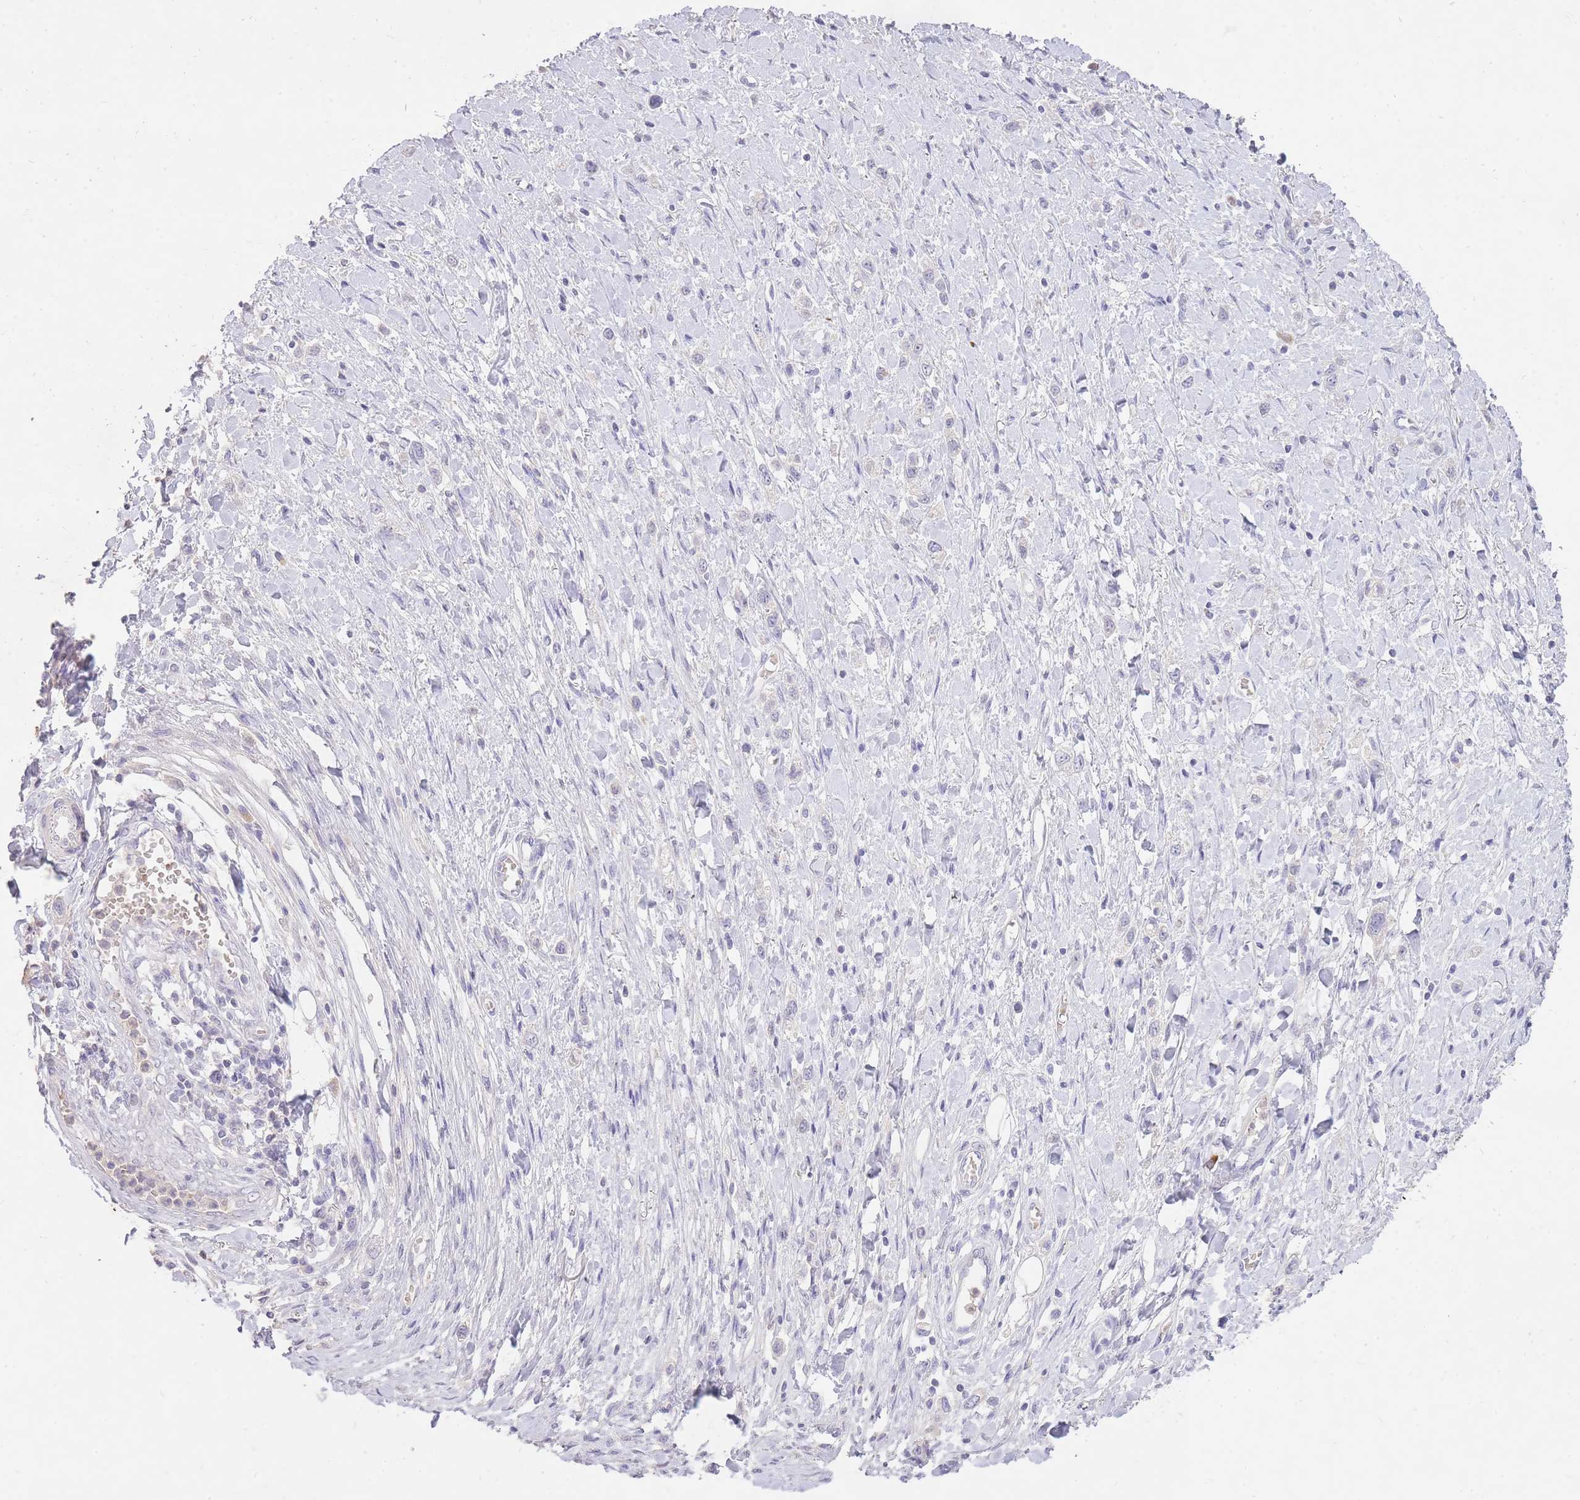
{"staining": {"intensity": "negative", "quantity": "none", "location": "none"}, "tissue": "stomach cancer", "cell_type": "Tumor cells", "image_type": "cancer", "snomed": [{"axis": "morphology", "description": "Adenocarcinoma, NOS"}, {"axis": "topography", "description": "Stomach"}], "caption": "Immunohistochemistry of stomach cancer (adenocarcinoma) reveals no staining in tumor cells.", "gene": "FRG2C", "patient": {"sex": "female", "age": 65}}